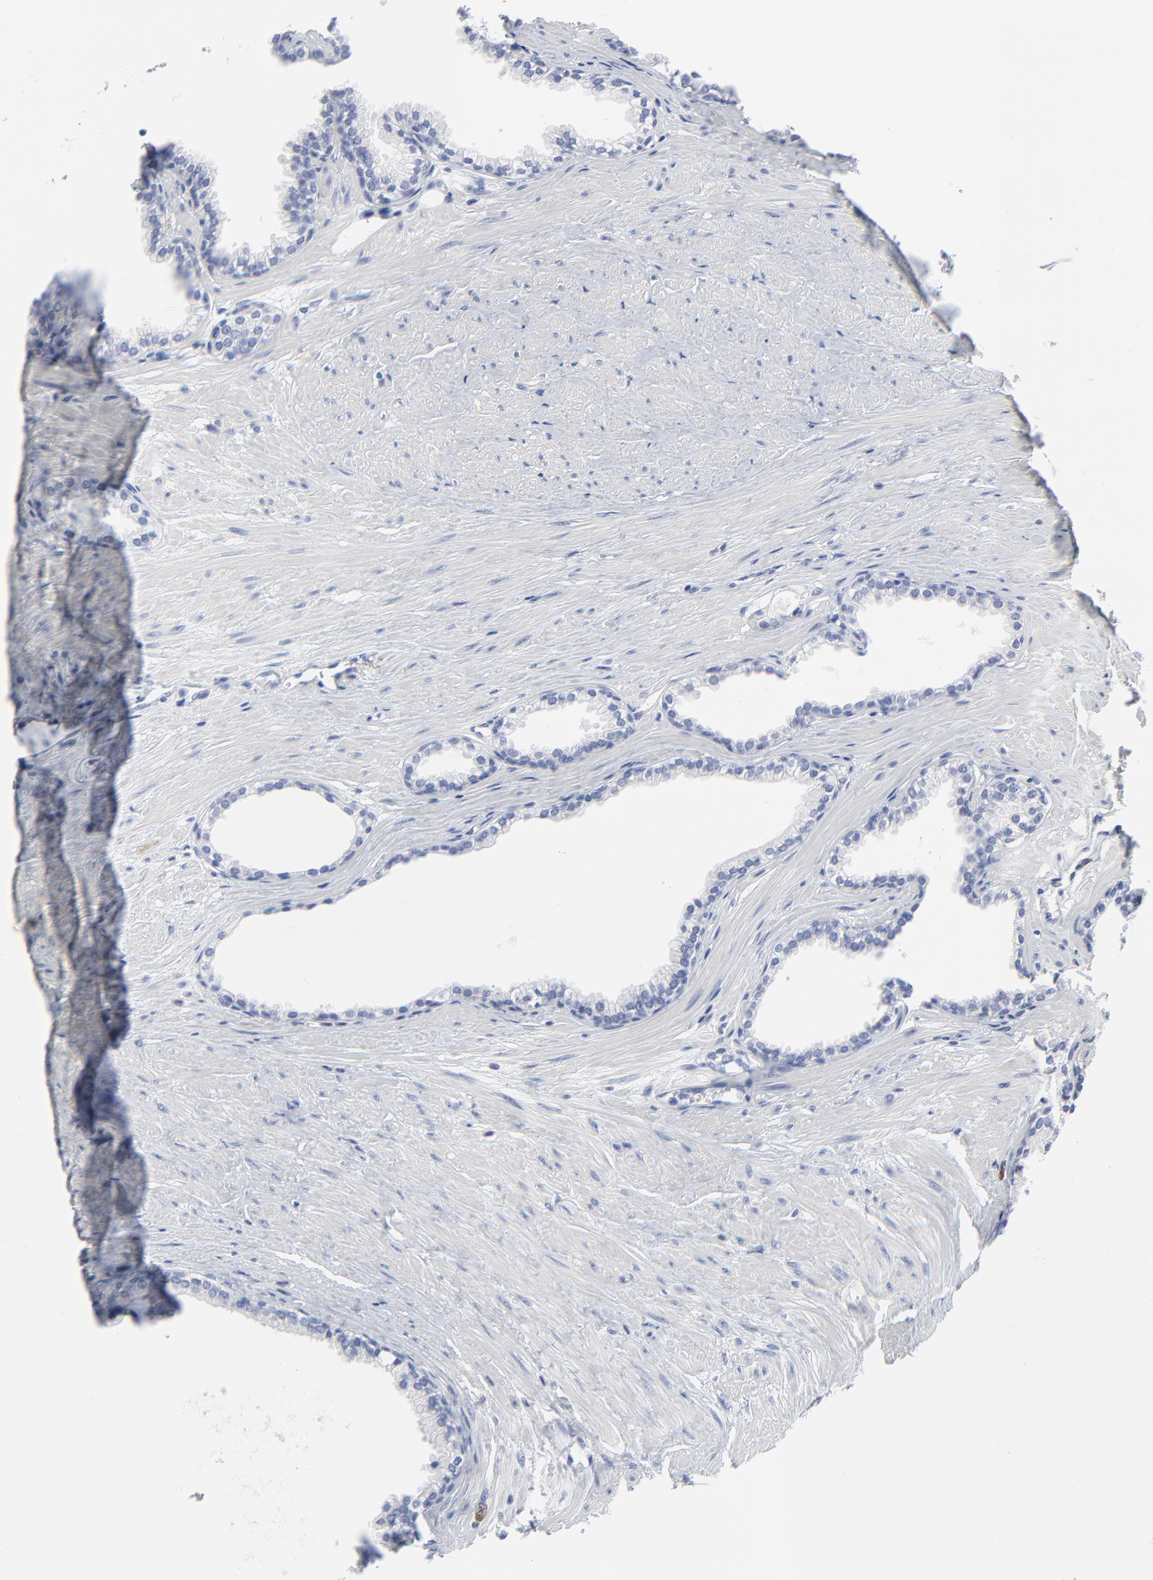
{"staining": {"intensity": "strong", "quantity": "<25%", "location": "cytoplasmic/membranous,nuclear"}, "tissue": "prostate", "cell_type": "Glandular cells", "image_type": "normal", "snomed": [{"axis": "morphology", "description": "Normal tissue, NOS"}, {"axis": "topography", "description": "Prostate"}], "caption": "This histopathology image shows IHC staining of normal human prostate, with medium strong cytoplasmic/membranous,nuclear staining in approximately <25% of glandular cells.", "gene": "CDK1", "patient": {"sex": "male", "age": 64}}